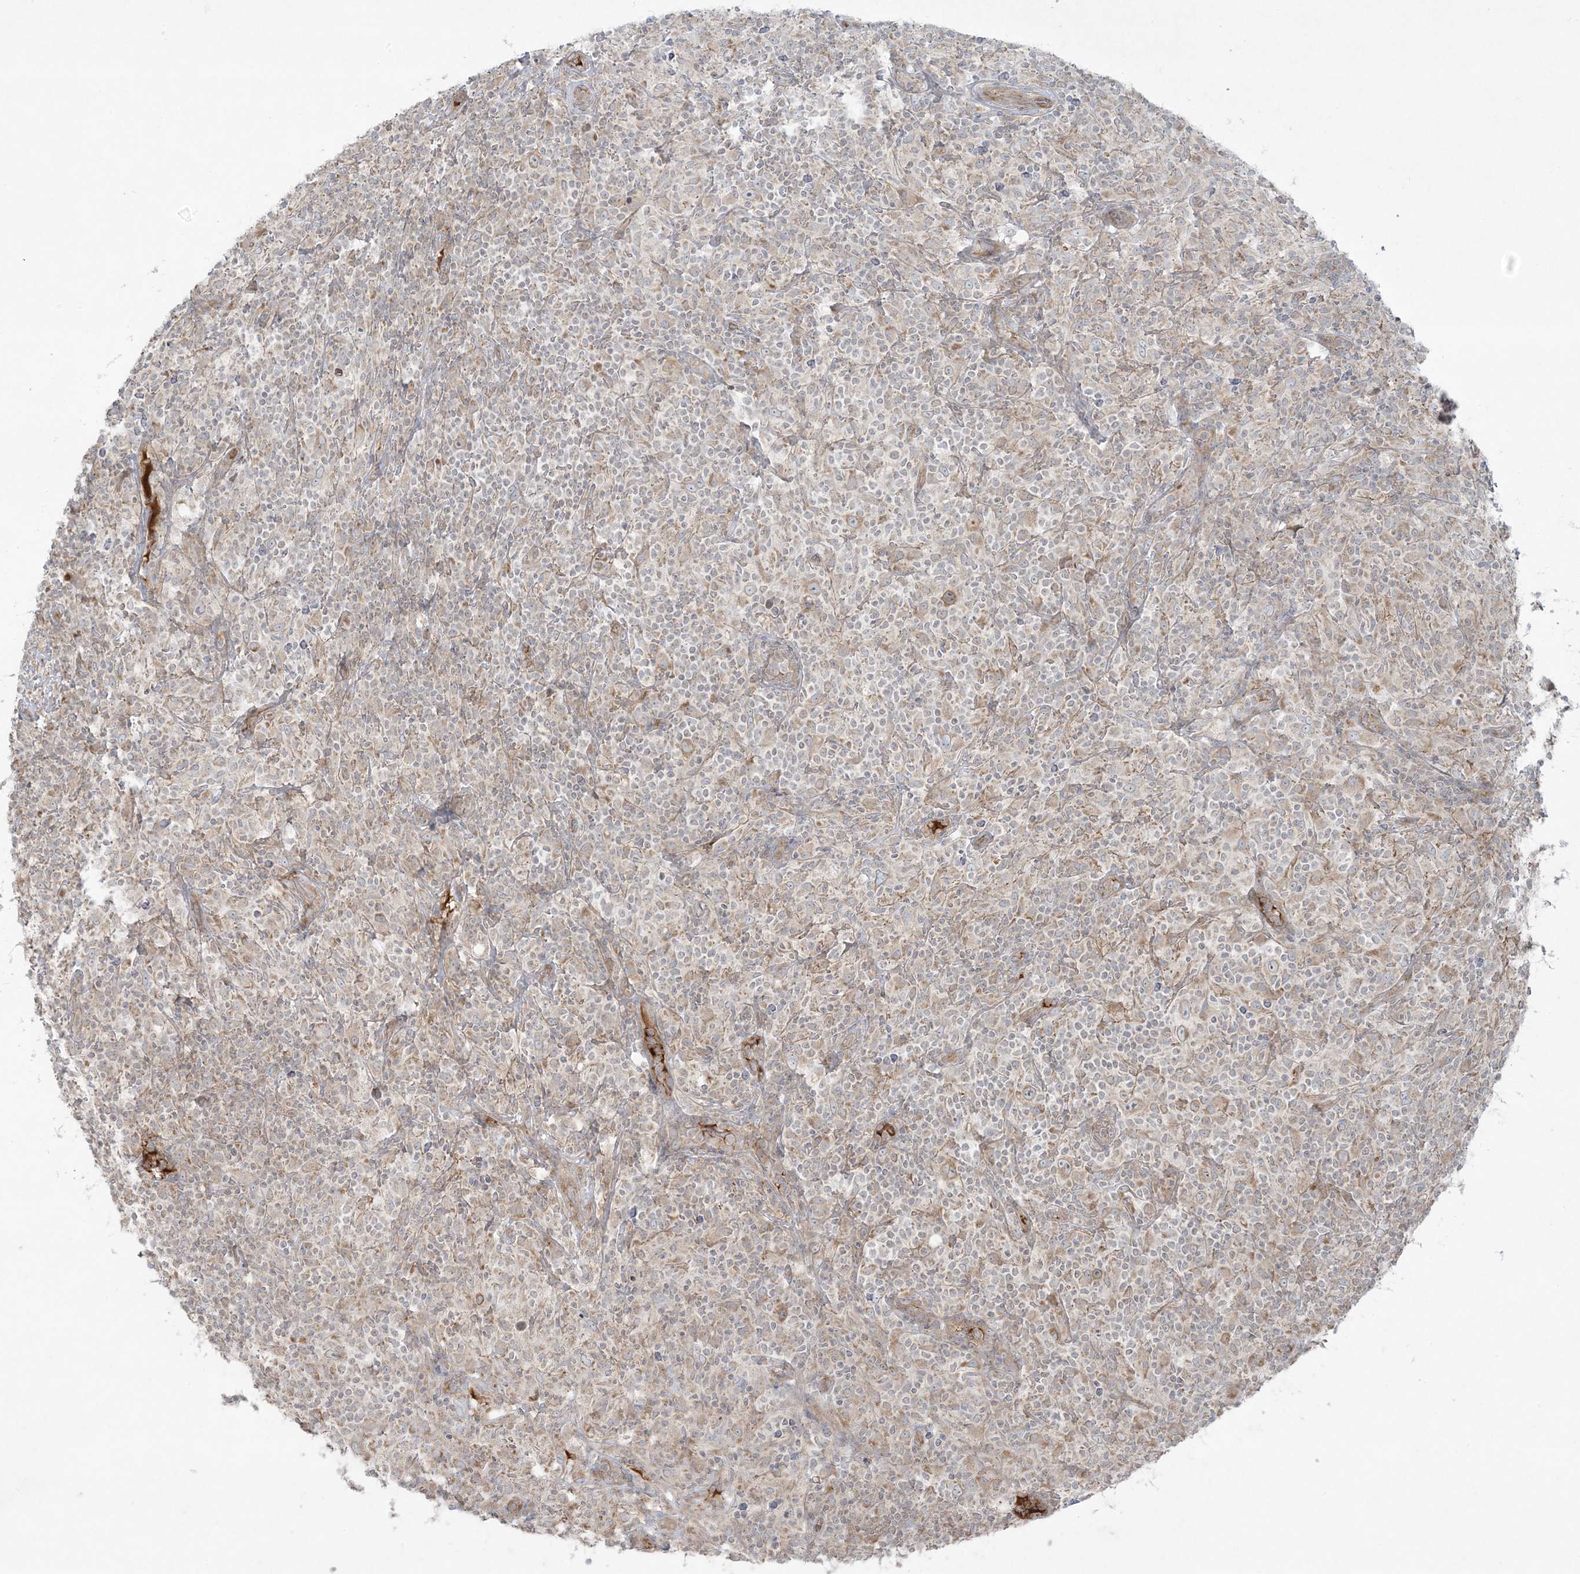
{"staining": {"intensity": "weak", "quantity": ">75%", "location": "cytoplasmic/membranous"}, "tissue": "lymphoma", "cell_type": "Tumor cells", "image_type": "cancer", "snomed": [{"axis": "morphology", "description": "Hodgkin's disease, NOS"}, {"axis": "topography", "description": "Lymph node"}], "caption": "Immunohistochemistry (IHC) (DAB) staining of Hodgkin's disease displays weak cytoplasmic/membranous protein staining in approximately >75% of tumor cells.", "gene": "ZNF263", "patient": {"sex": "male", "age": 70}}